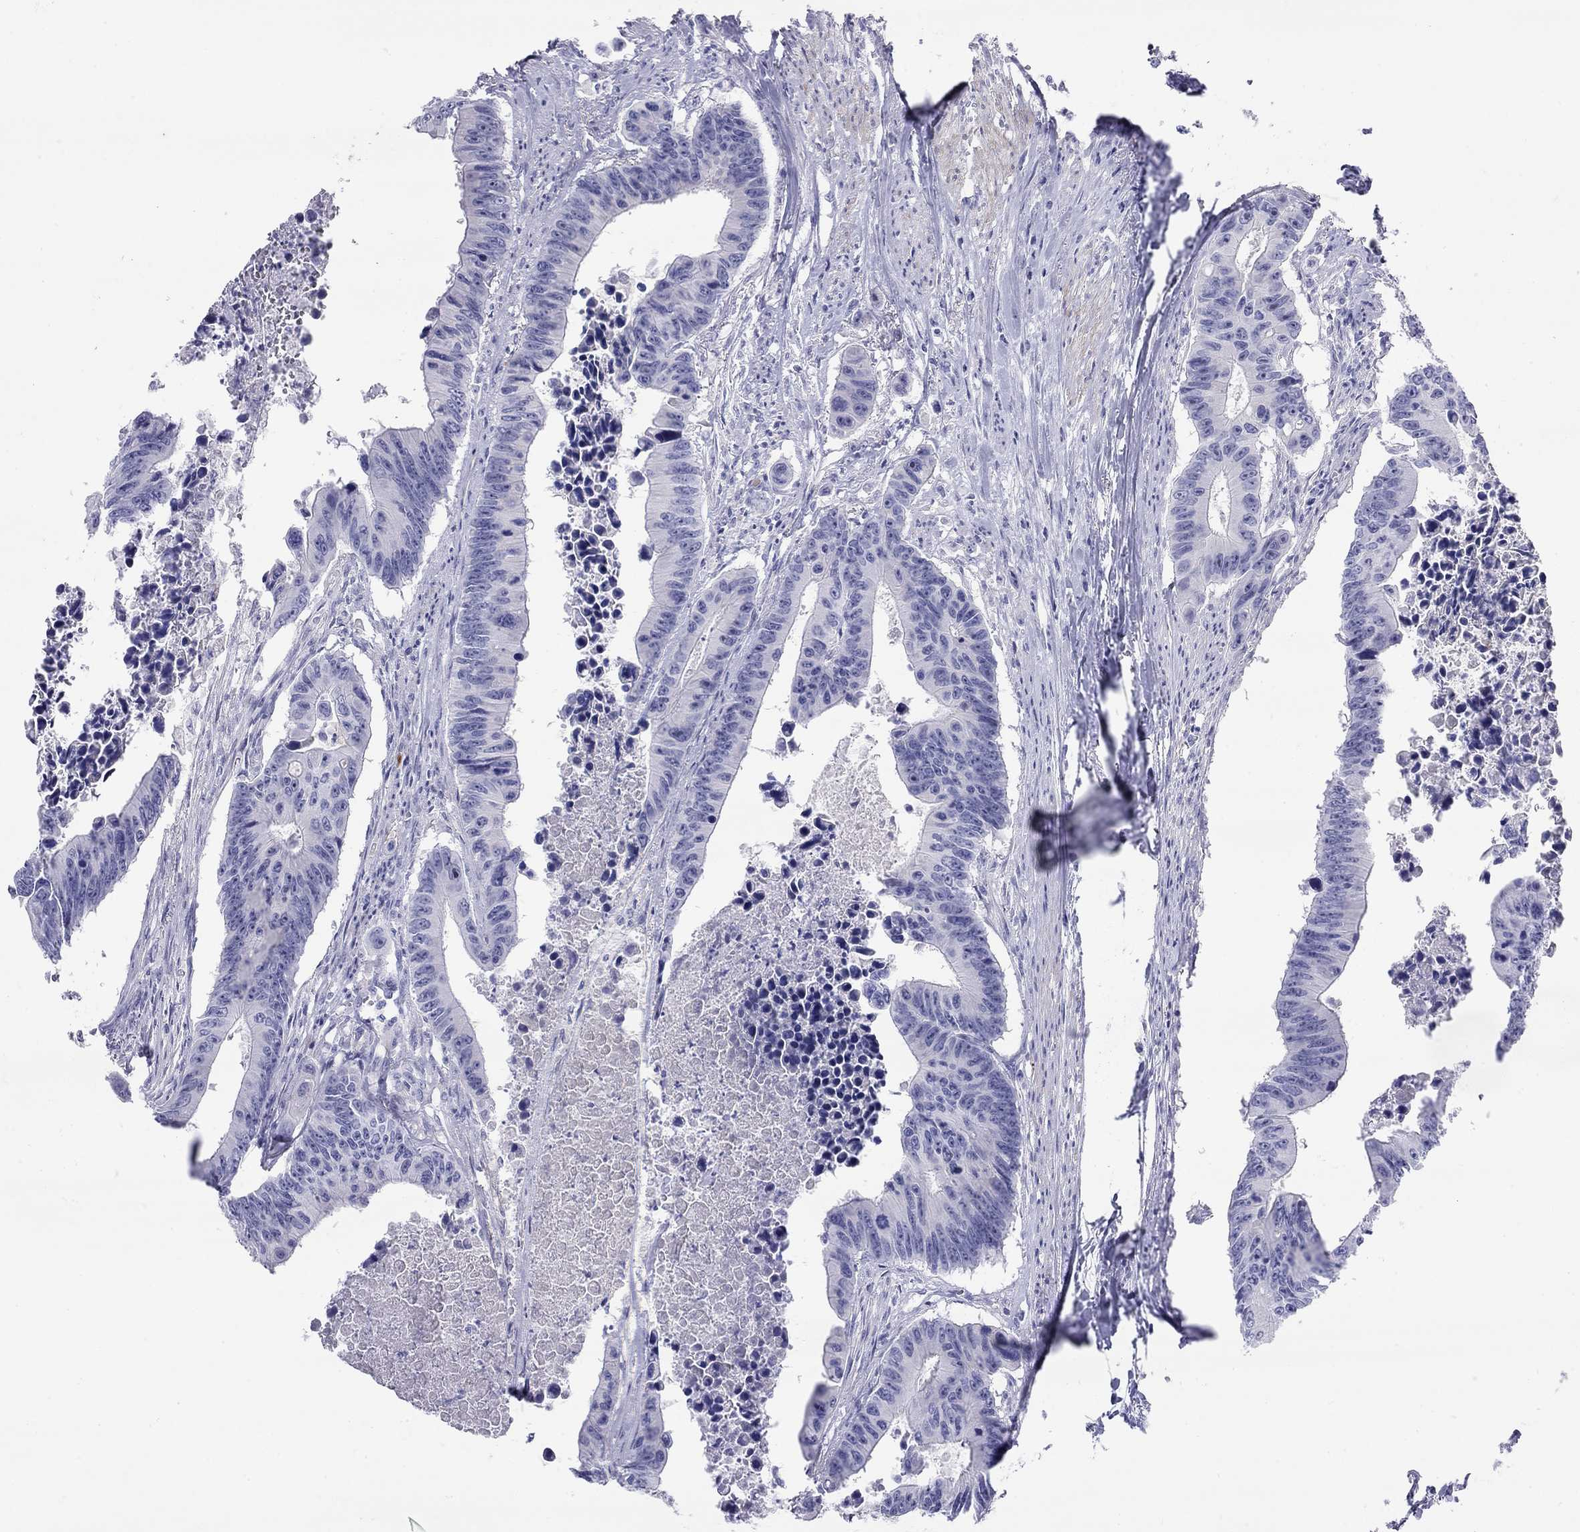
{"staining": {"intensity": "negative", "quantity": "none", "location": "none"}, "tissue": "colorectal cancer", "cell_type": "Tumor cells", "image_type": "cancer", "snomed": [{"axis": "morphology", "description": "Adenocarcinoma, NOS"}, {"axis": "topography", "description": "Colon"}], "caption": "IHC image of neoplastic tissue: colorectal cancer stained with DAB shows no significant protein positivity in tumor cells.", "gene": "CMYA5", "patient": {"sex": "female", "age": 87}}